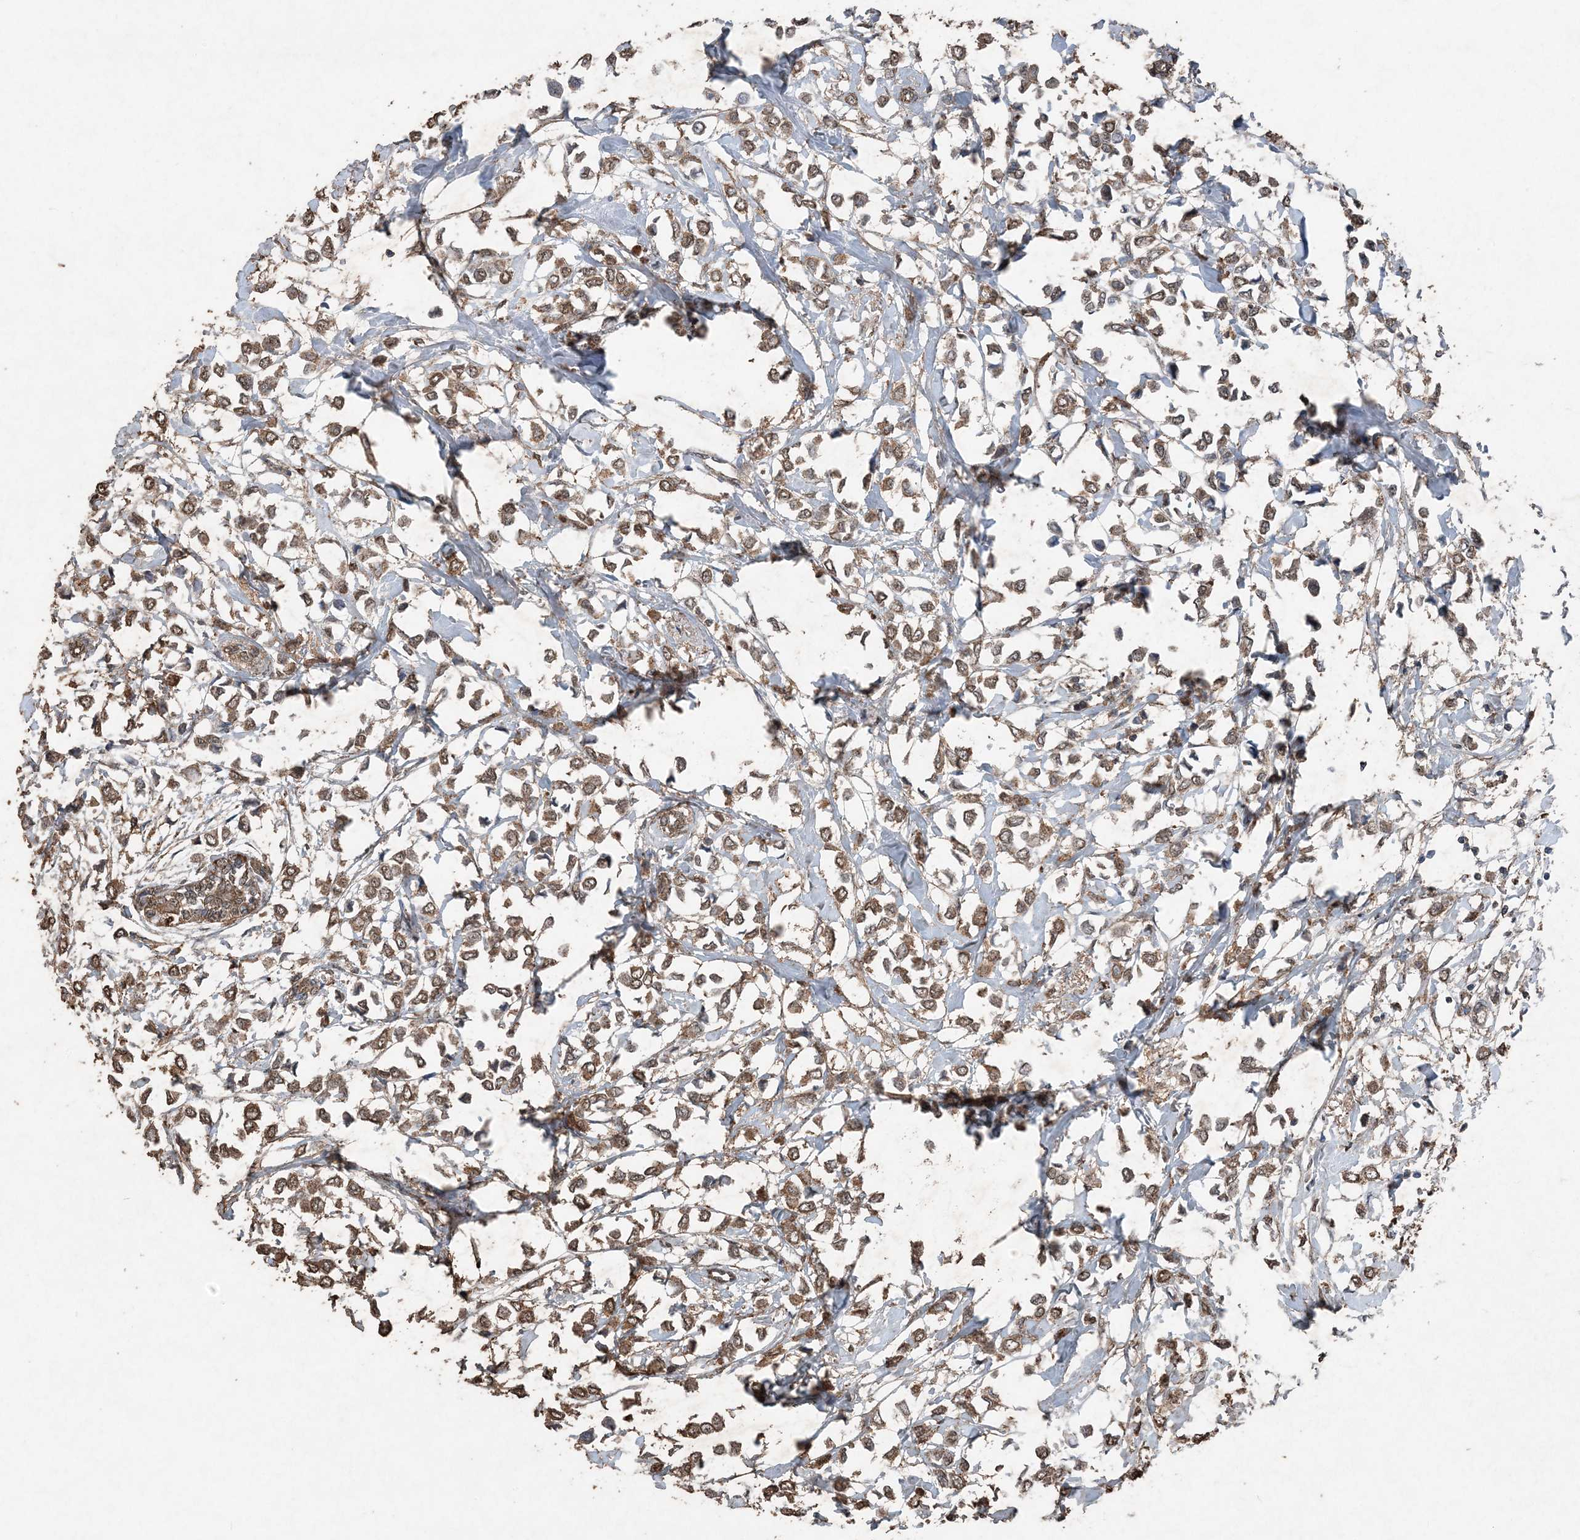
{"staining": {"intensity": "moderate", "quantity": ">75%", "location": "cytoplasmic/membranous"}, "tissue": "breast cancer", "cell_type": "Tumor cells", "image_type": "cancer", "snomed": [{"axis": "morphology", "description": "Lobular carcinoma"}, {"axis": "topography", "description": "Breast"}], "caption": "Immunohistochemistry (DAB (3,3'-diaminobenzidine)) staining of breast lobular carcinoma shows moderate cytoplasmic/membranous protein positivity in about >75% of tumor cells.", "gene": "FCN3", "patient": {"sex": "female", "age": 51}}